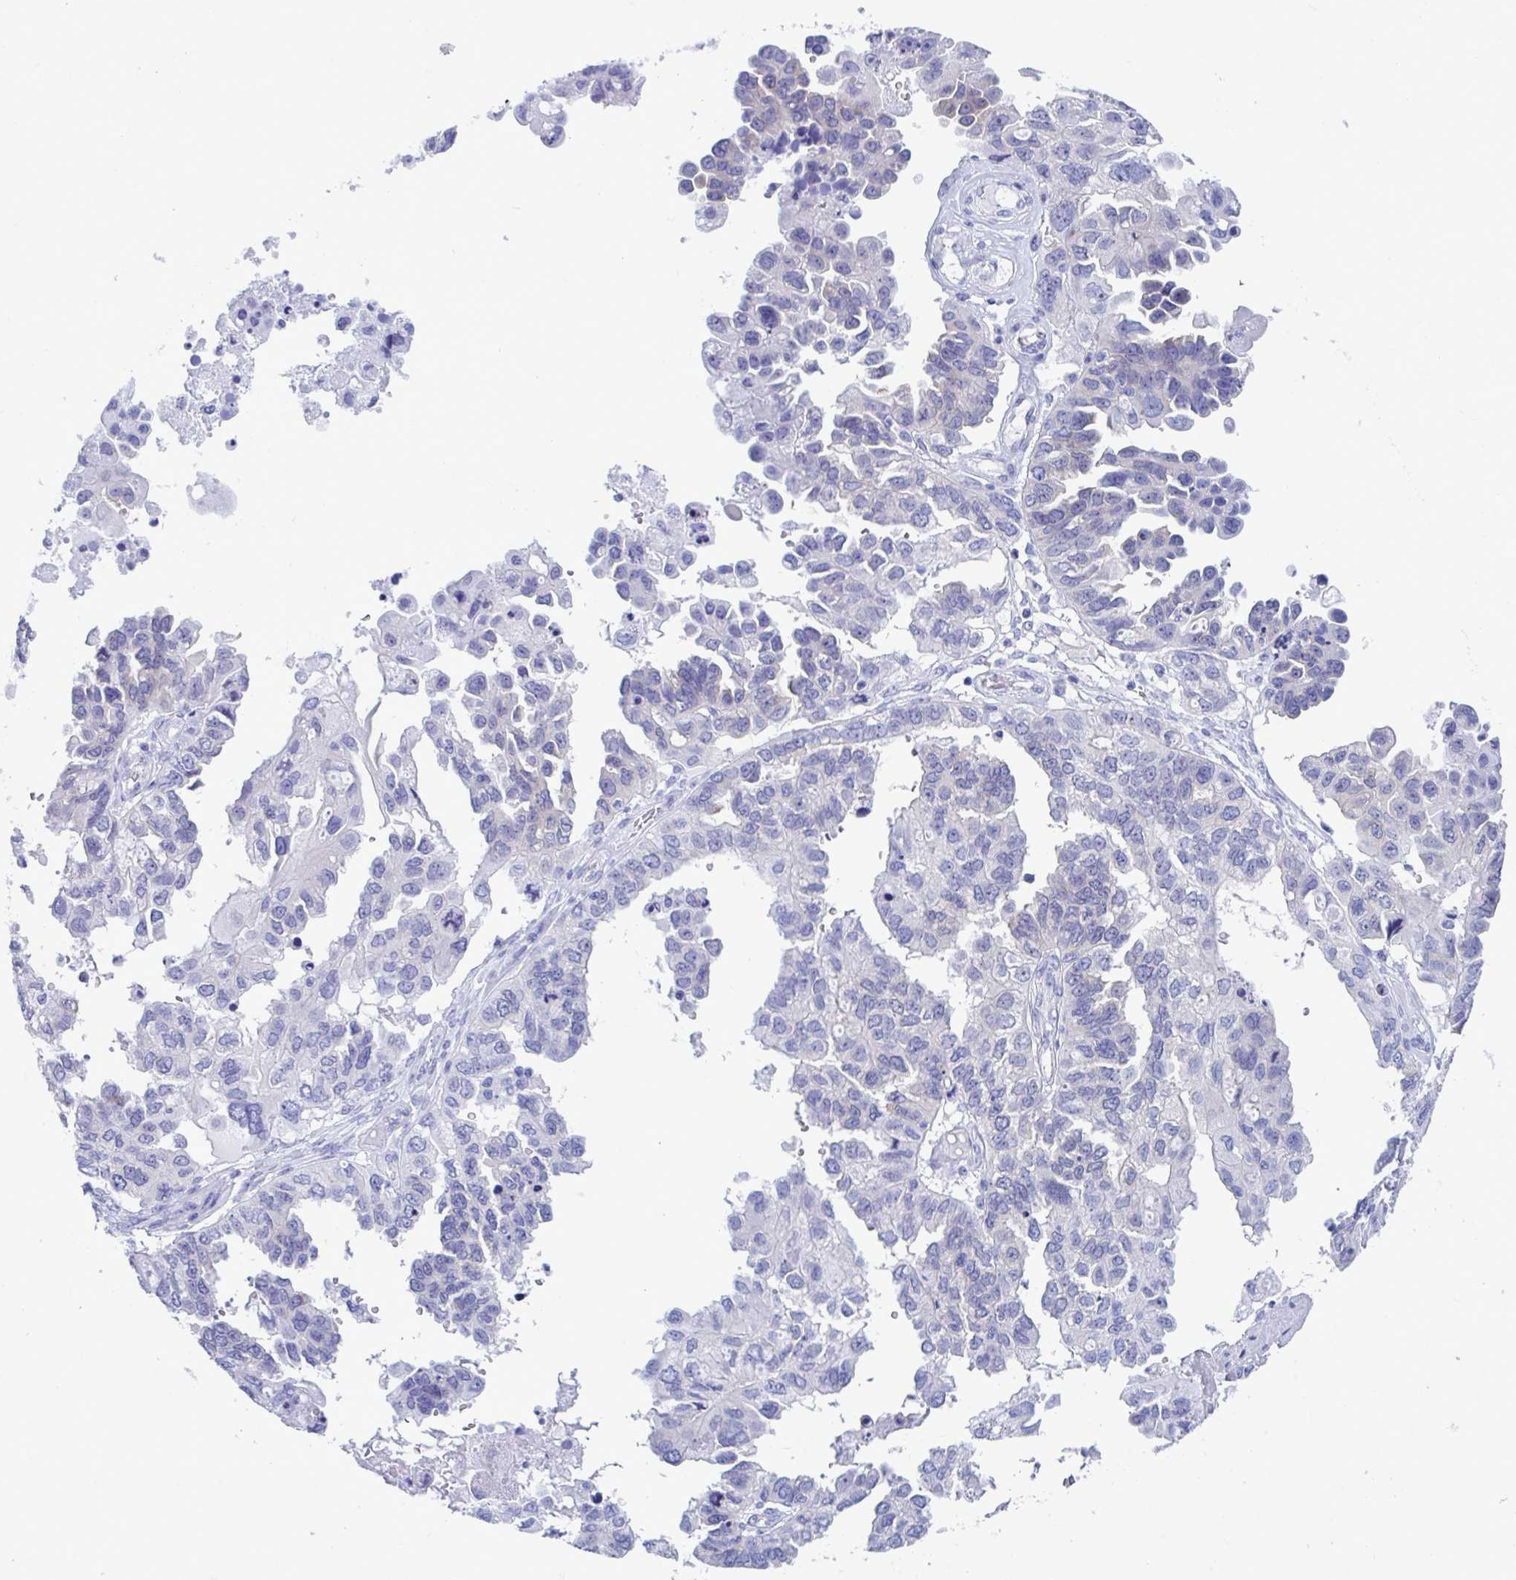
{"staining": {"intensity": "negative", "quantity": "none", "location": "none"}, "tissue": "ovarian cancer", "cell_type": "Tumor cells", "image_type": "cancer", "snomed": [{"axis": "morphology", "description": "Cystadenocarcinoma, serous, NOS"}, {"axis": "topography", "description": "Ovary"}], "caption": "Immunohistochemical staining of human ovarian serous cystadenocarcinoma exhibits no significant expression in tumor cells.", "gene": "TTC30B", "patient": {"sex": "female", "age": 53}}